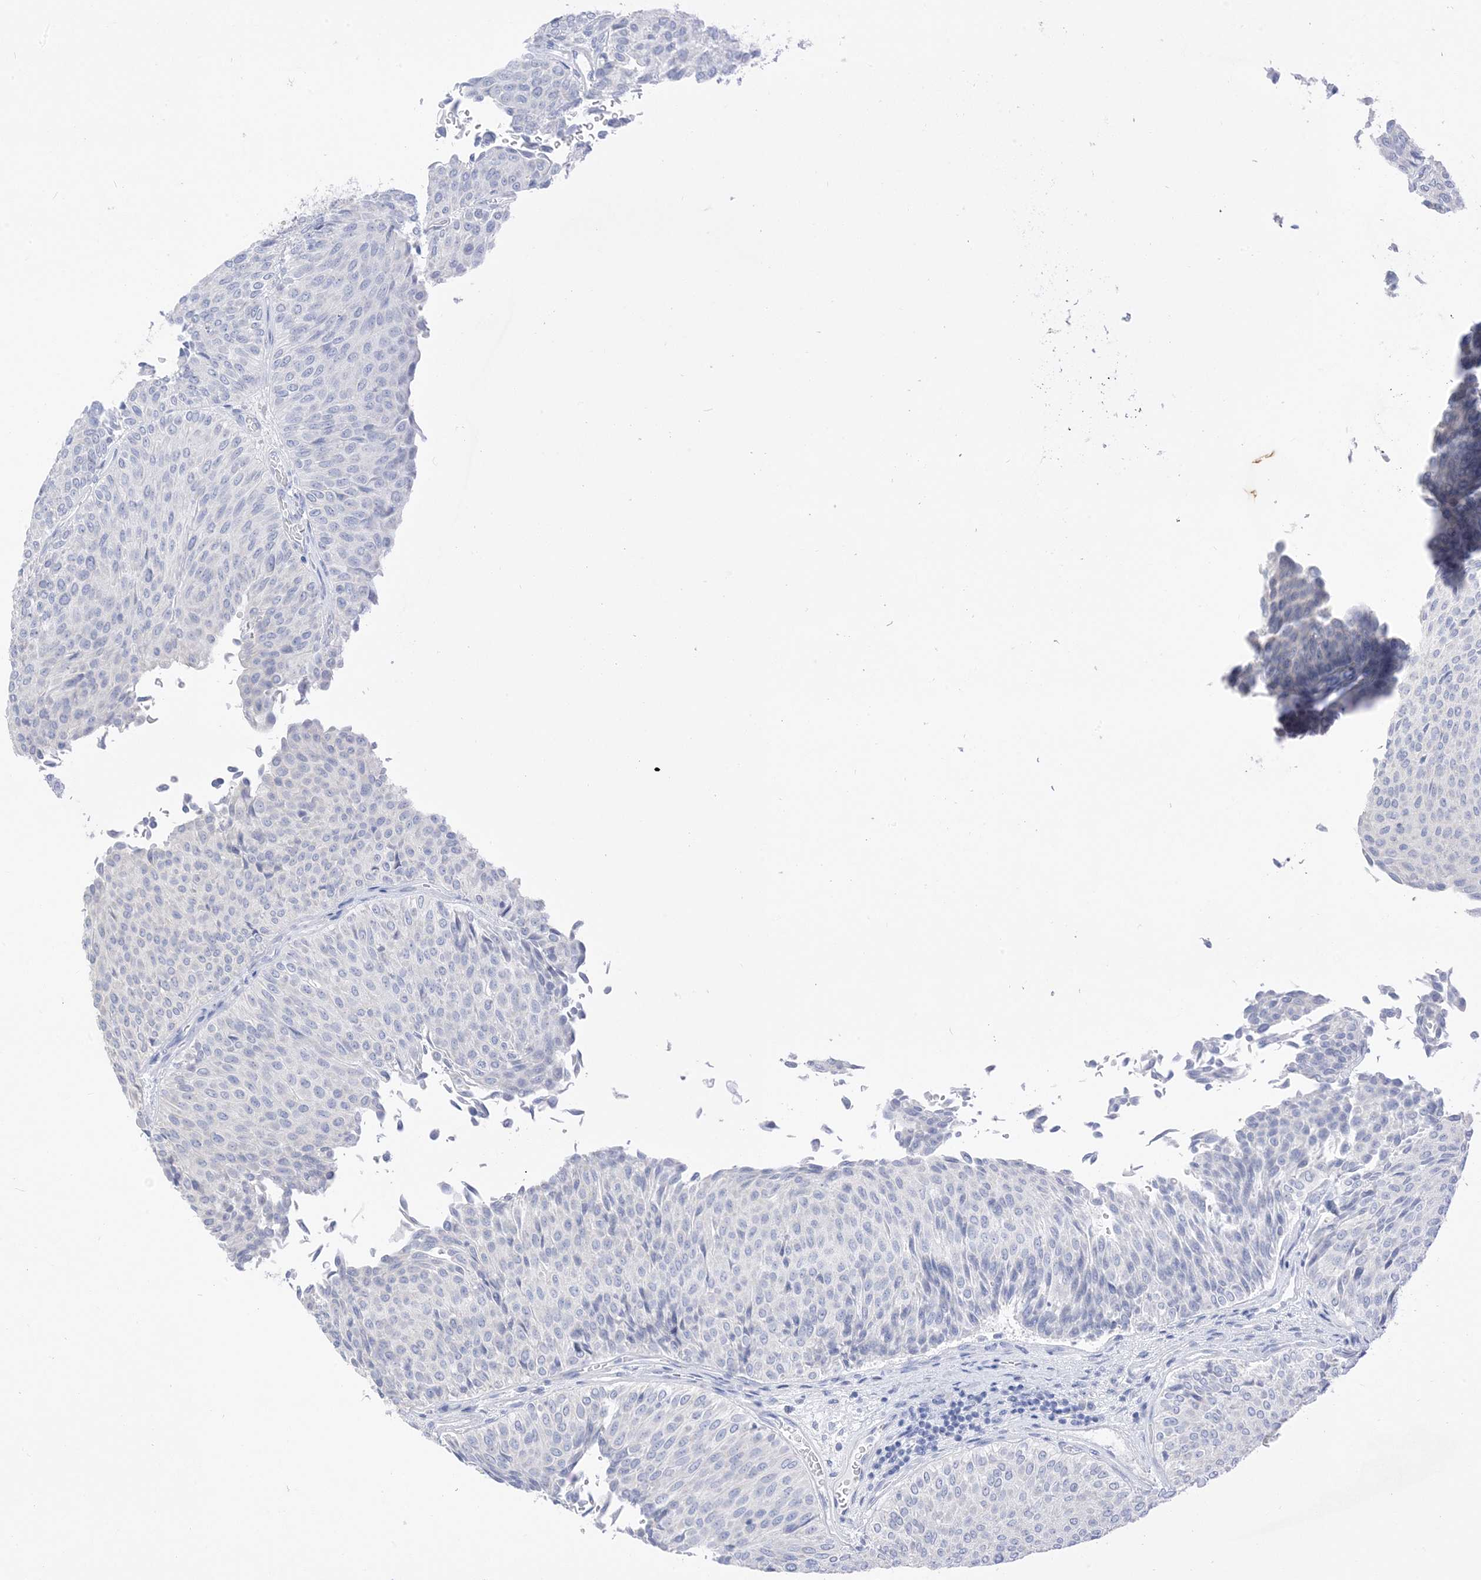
{"staining": {"intensity": "negative", "quantity": "none", "location": "none"}, "tissue": "urothelial cancer", "cell_type": "Tumor cells", "image_type": "cancer", "snomed": [{"axis": "morphology", "description": "Urothelial carcinoma, Low grade"}, {"axis": "topography", "description": "Urinary bladder"}], "caption": "This is a image of IHC staining of low-grade urothelial carcinoma, which shows no expression in tumor cells.", "gene": "MUC17", "patient": {"sex": "male", "age": 78}}